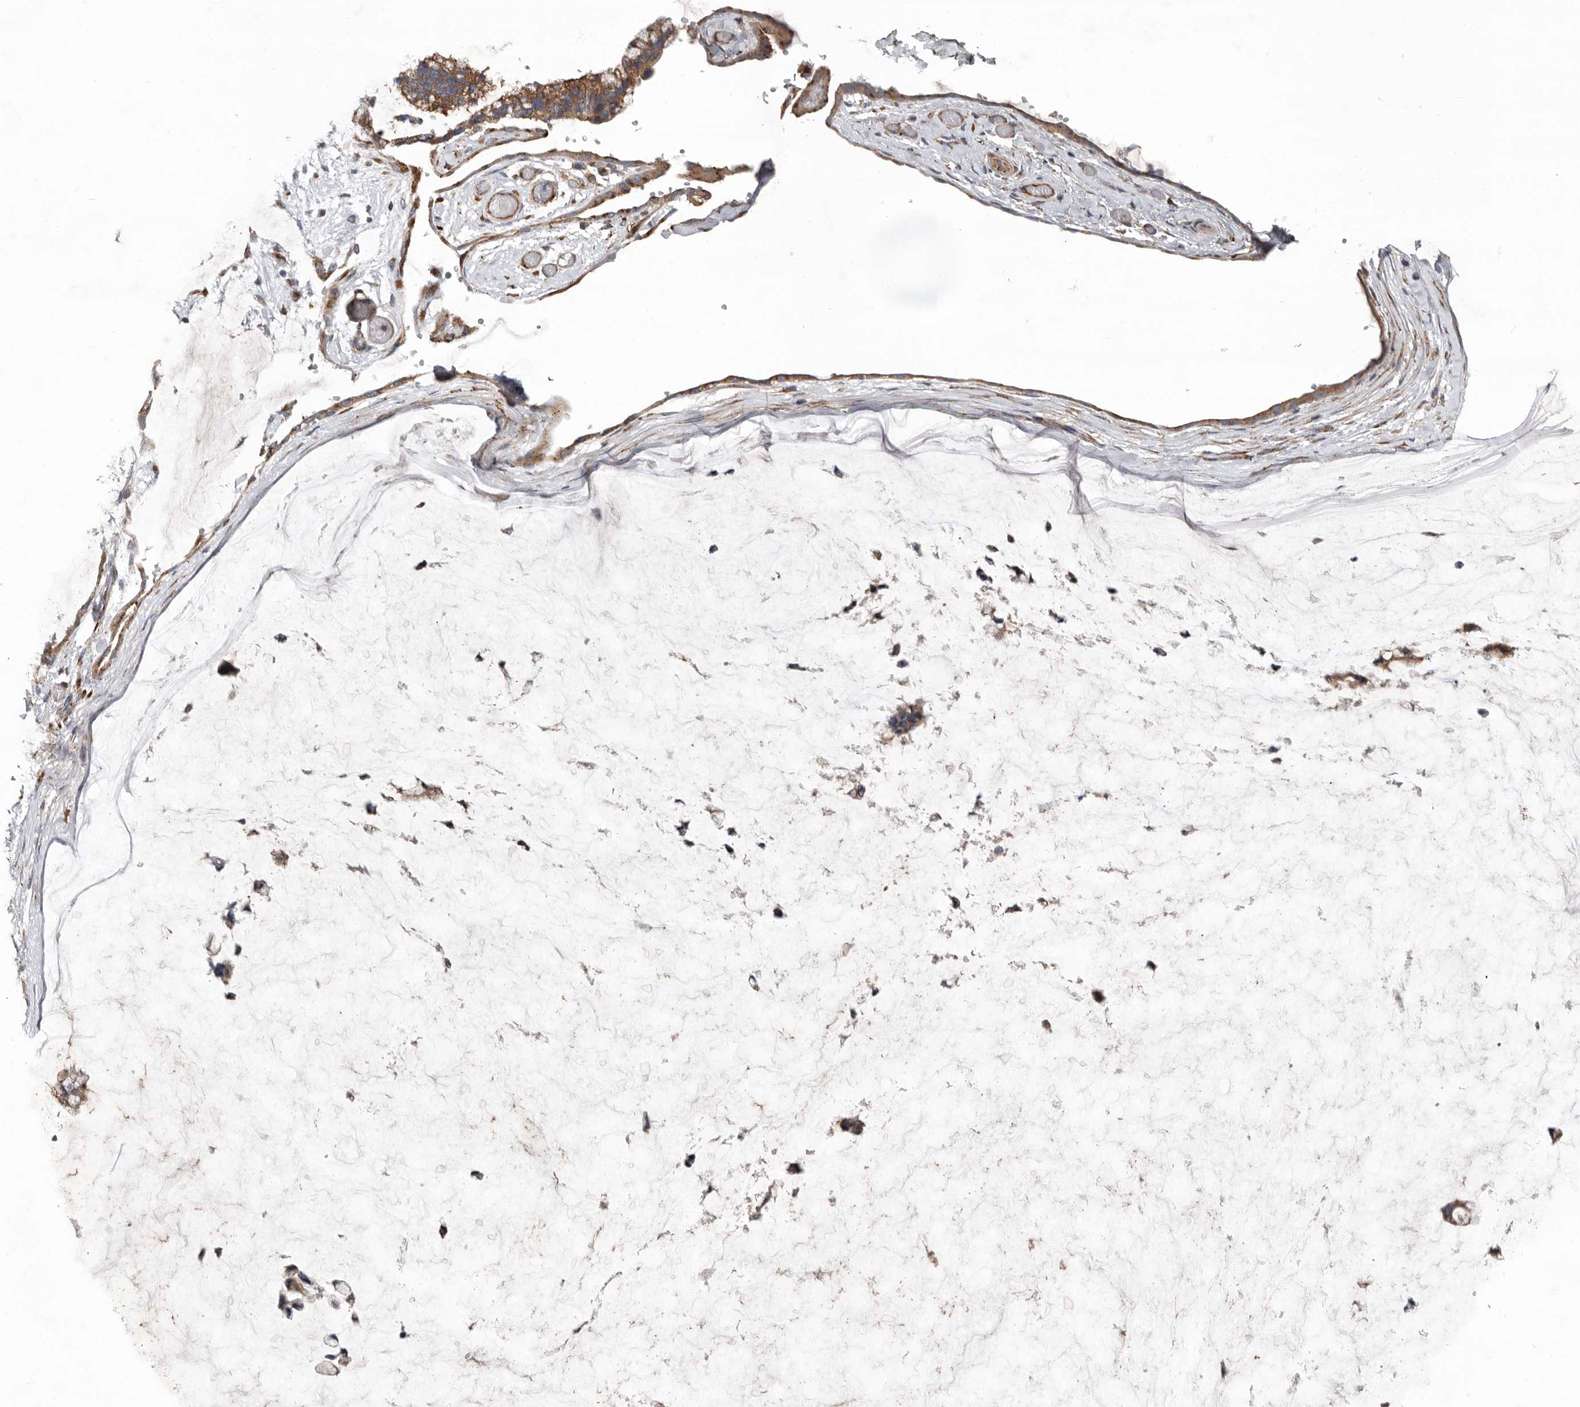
{"staining": {"intensity": "moderate", "quantity": ">75%", "location": "cytoplasmic/membranous"}, "tissue": "ovarian cancer", "cell_type": "Tumor cells", "image_type": "cancer", "snomed": [{"axis": "morphology", "description": "Cystadenocarcinoma, mucinous, NOS"}, {"axis": "topography", "description": "Ovary"}], "caption": "This image demonstrates IHC staining of mucinous cystadenocarcinoma (ovarian), with medium moderate cytoplasmic/membranous expression in approximately >75% of tumor cells.", "gene": "LUZP1", "patient": {"sex": "female", "age": 39}}